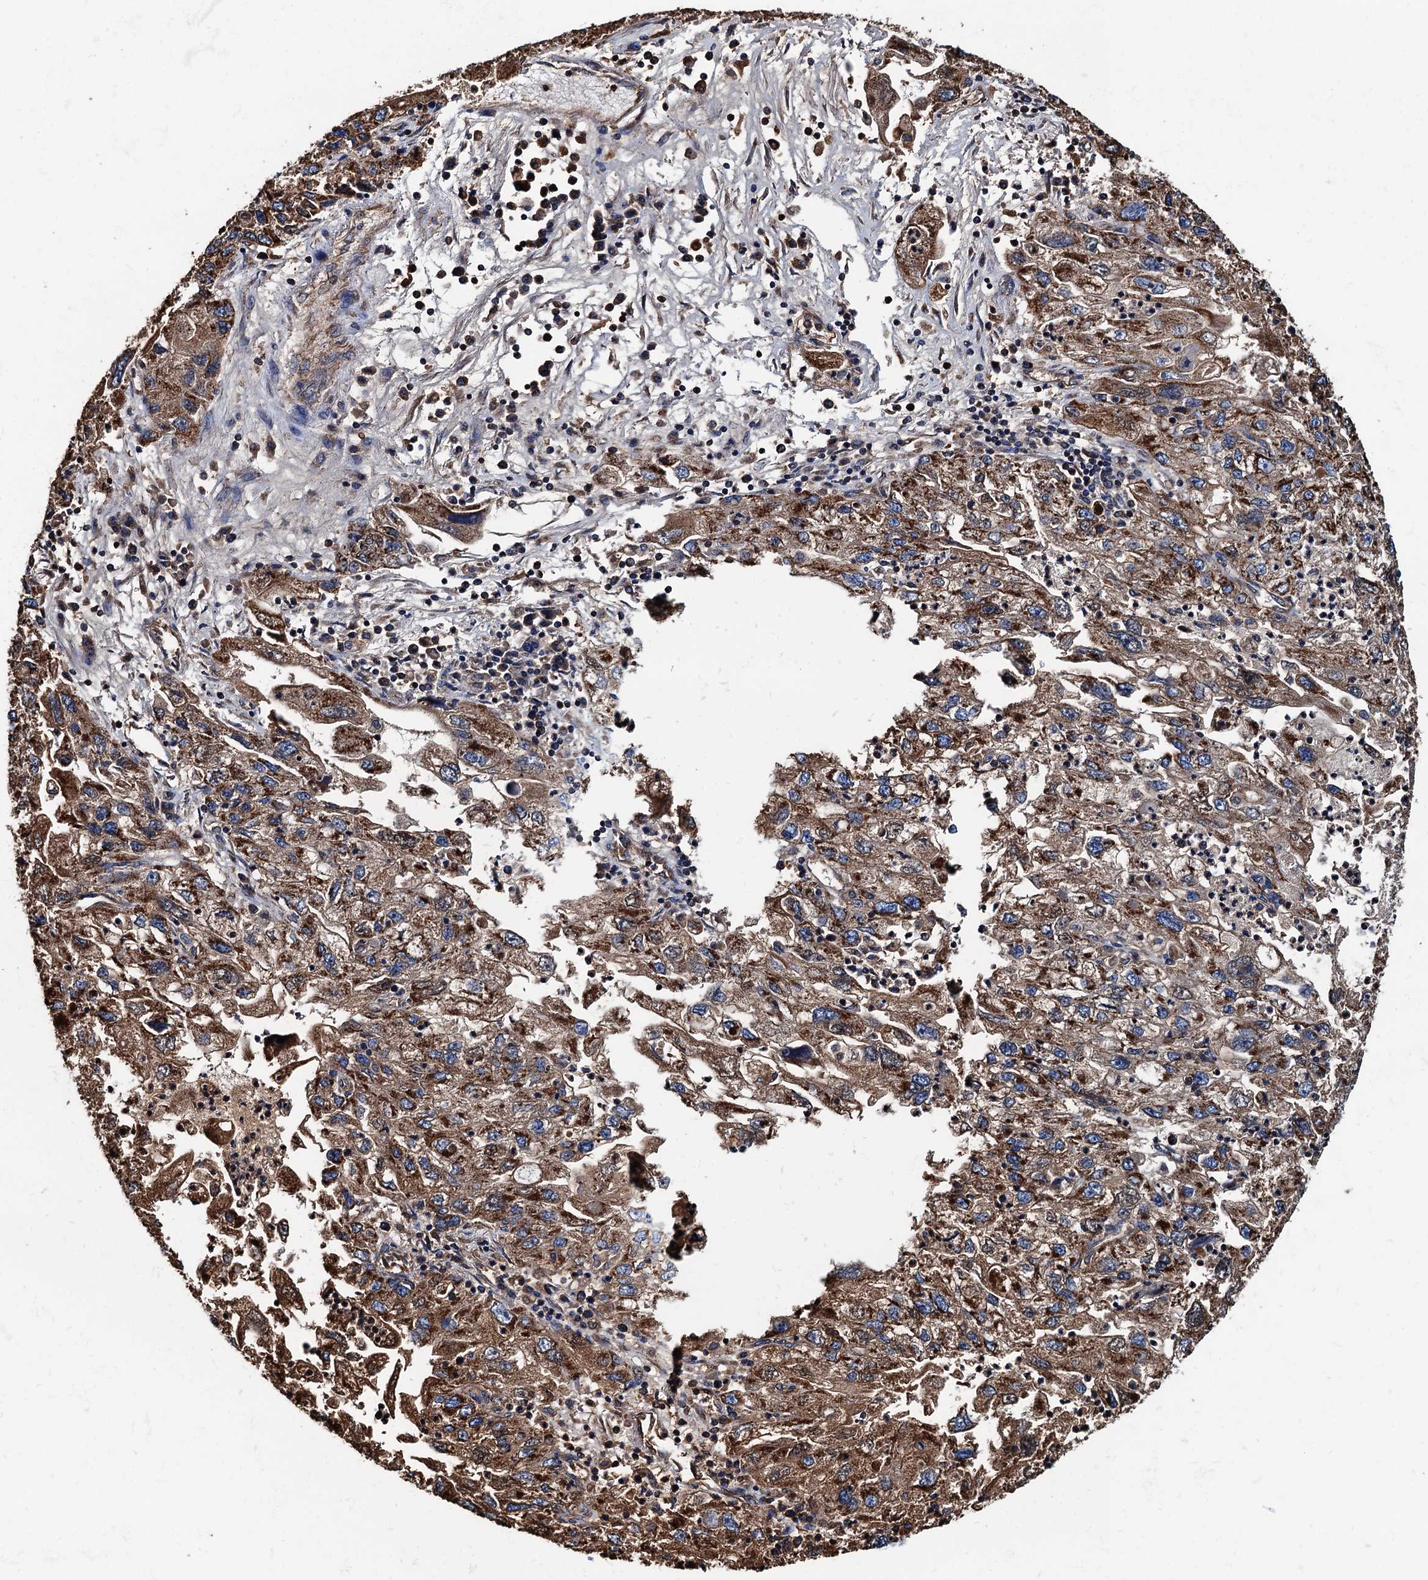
{"staining": {"intensity": "strong", "quantity": ">75%", "location": "cytoplasmic/membranous"}, "tissue": "endometrial cancer", "cell_type": "Tumor cells", "image_type": "cancer", "snomed": [{"axis": "morphology", "description": "Adenocarcinoma, NOS"}, {"axis": "topography", "description": "Endometrium"}], "caption": "Protein staining of endometrial cancer (adenocarcinoma) tissue exhibits strong cytoplasmic/membranous staining in about >75% of tumor cells. (IHC, brightfield microscopy, high magnification).", "gene": "AAGAB", "patient": {"sex": "female", "age": 49}}